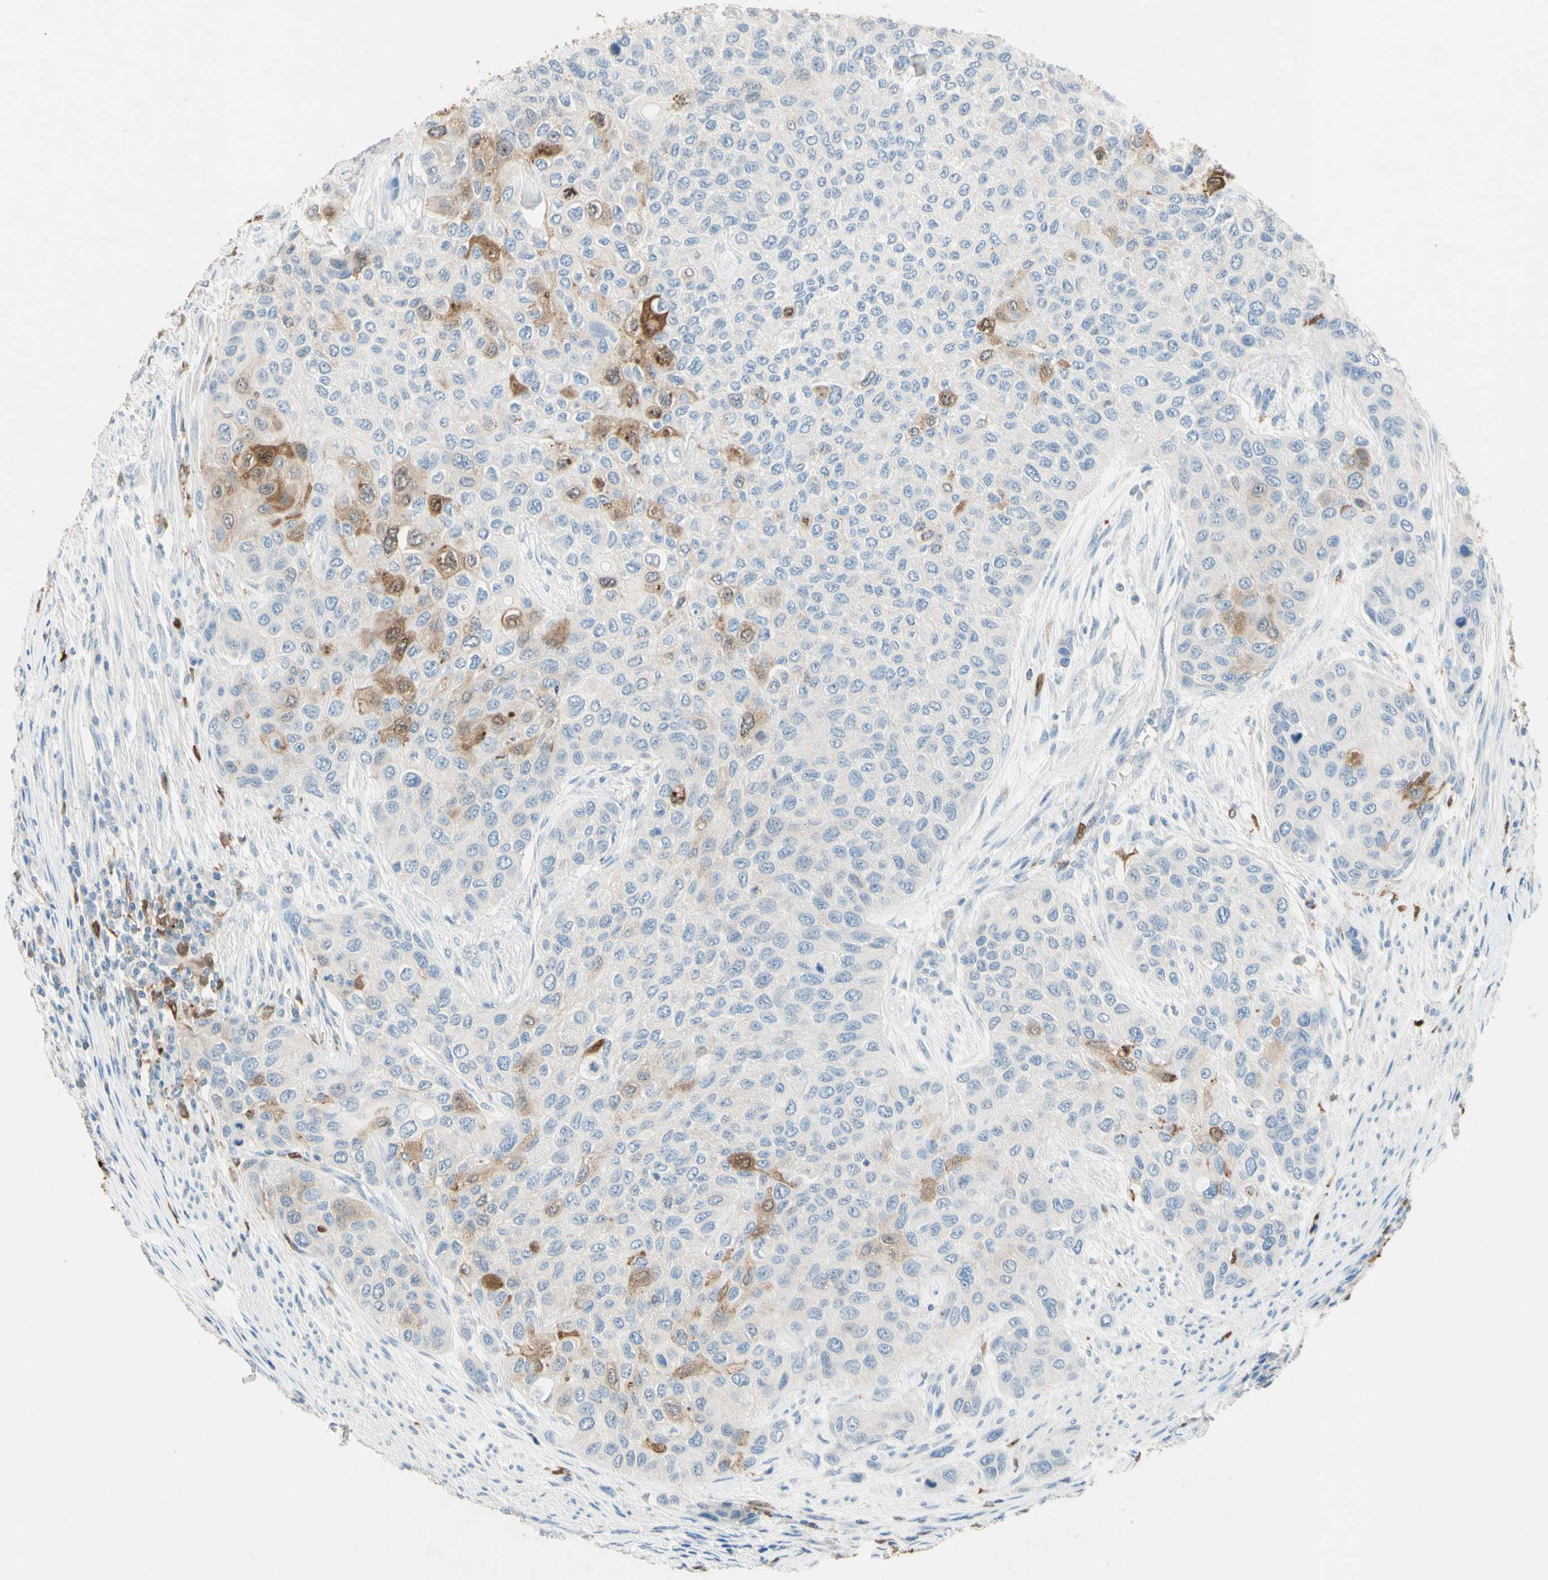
{"staining": {"intensity": "moderate", "quantity": "<25%", "location": "cytoplasmic/membranous,nuclear"}, "tissue": "urothelial cancer", "cell_type": "Tumor cells", "image_type": "cancer", "snomed": [{"axis": "morphology", "description": "Urothelial carcinoma, High grade"}, {"axis": "topography", "description": "Urinary bladder"}], "caption": "Urothelial cancer stained for a protein exhibits moderate cytoplasmic/membranous and nuclear positivity in tumor cells.", "gene": "NFKBIZ", "patient": {"sex": "female", "age": 56}}